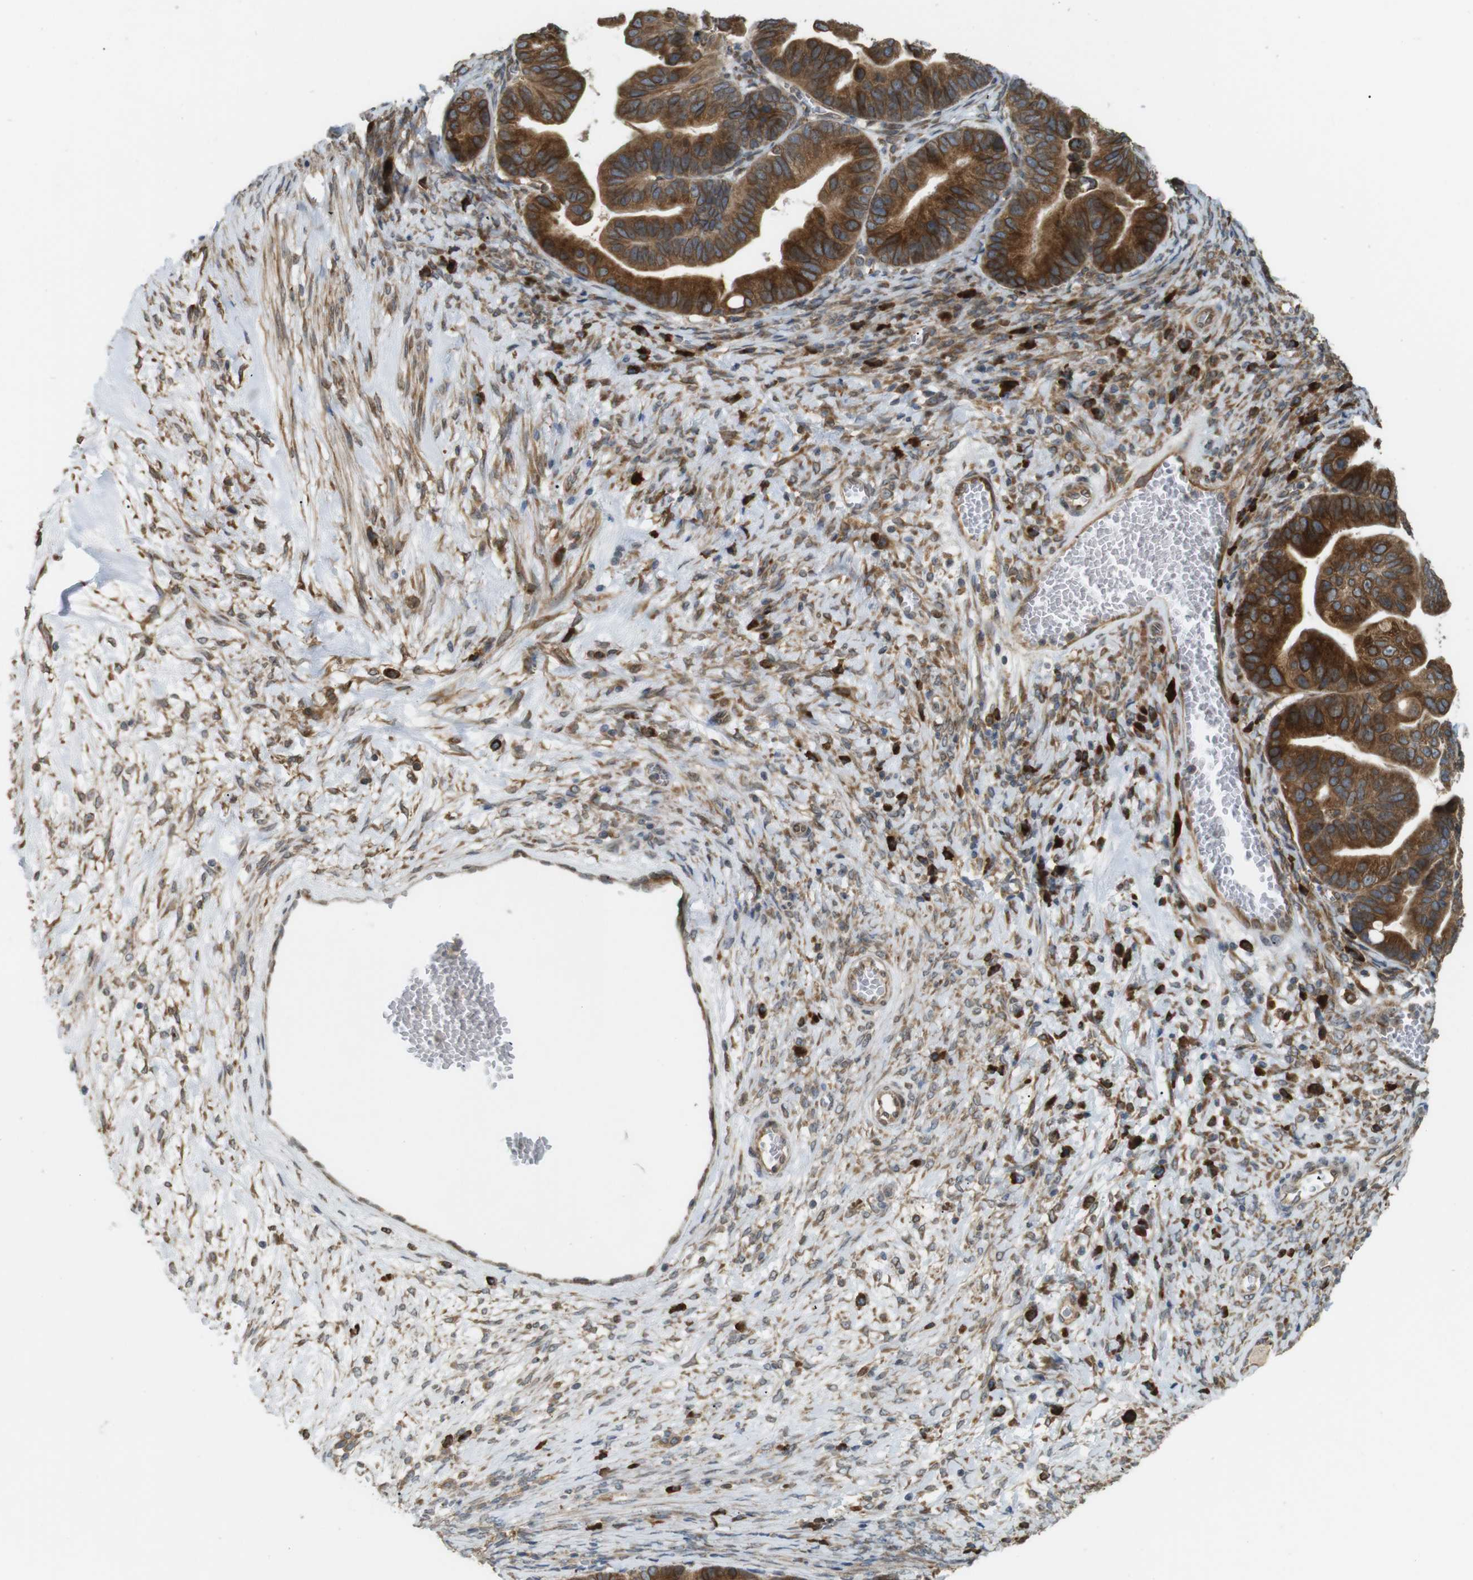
{"staining": {"intensity": "strong", "quantity": ">75%", "location": "cytoplasmic/membranous"}, "tissue": "ovarian cancer", "cell_type": "Tumor cells", "image_type": "cancer", "snomed": [{"axis": "morphology", "description": "Cystadenocarcinoma, serous, NOS"}, {"axis": "topography", "description": "Ovary"}], "caption": "This photomicrograph displays immunohistochemistry staining of human ovarian serous cystadenocarcinoma, with high strong cytoplasmic/membranous staining in approximately >75% of tumor cells.", "gene": "TMED4", "patient": {"sex": "female", "age": 56}}